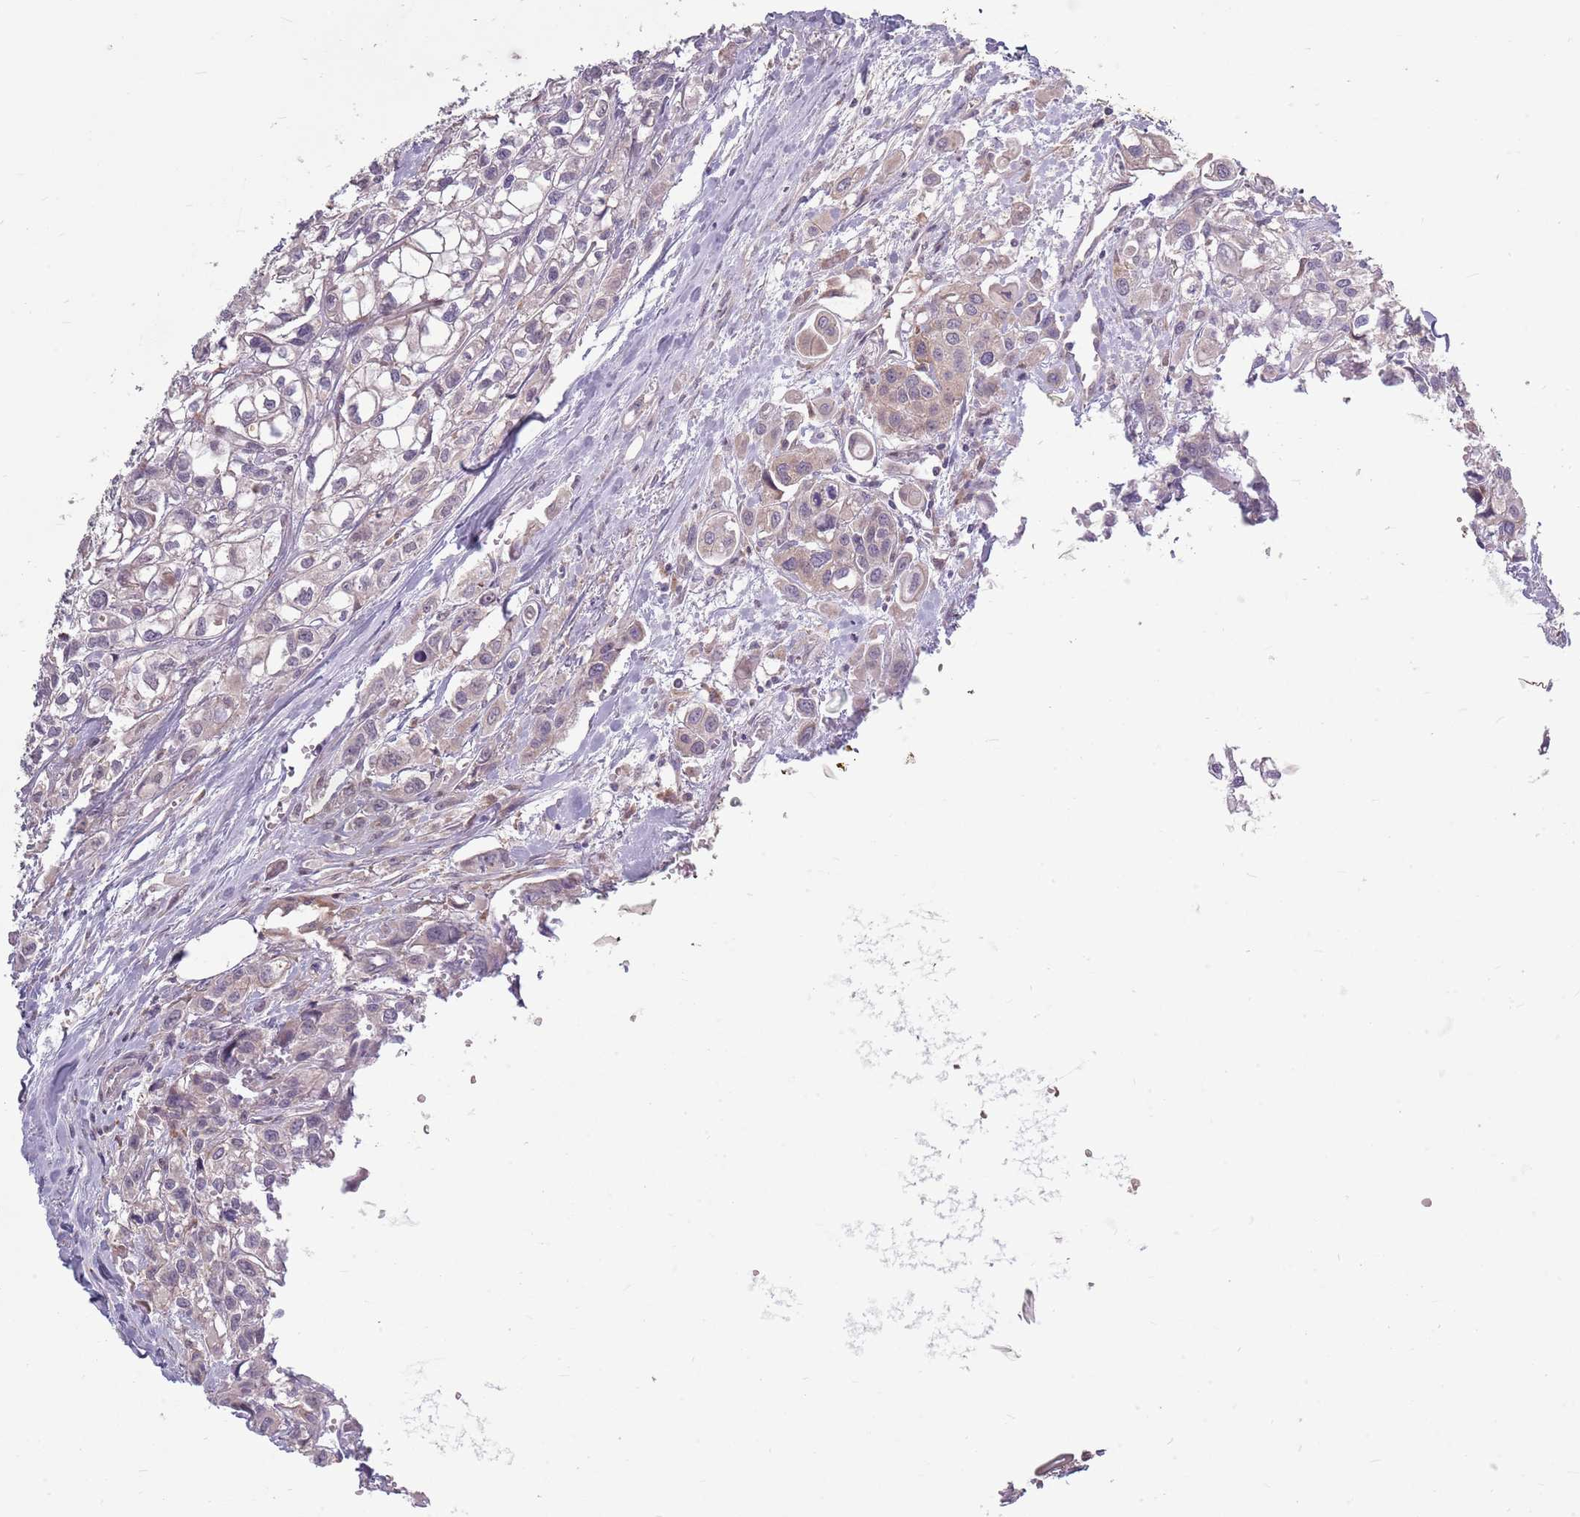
{"staining": {"intensity": "weak", "quantity": "<25%", "location": "cytoplasmic/membranous"}, "tissue": "urothelial cancer", "cell_type": "Tumor cells", "image_type": "cancer", "snomed": [{"axis": "morphology", "description": "Urothelial carcinoma, High grade"}, {"axis": "topography", "description": "Urinary bladder"}], "caption": "Immunohistochemical staining of urothelial carcinoma (high-grade) displays no significant staining in tumor cells.", "gene": "PPP1R27", "patient": {"sex": "male", "age": 67}}